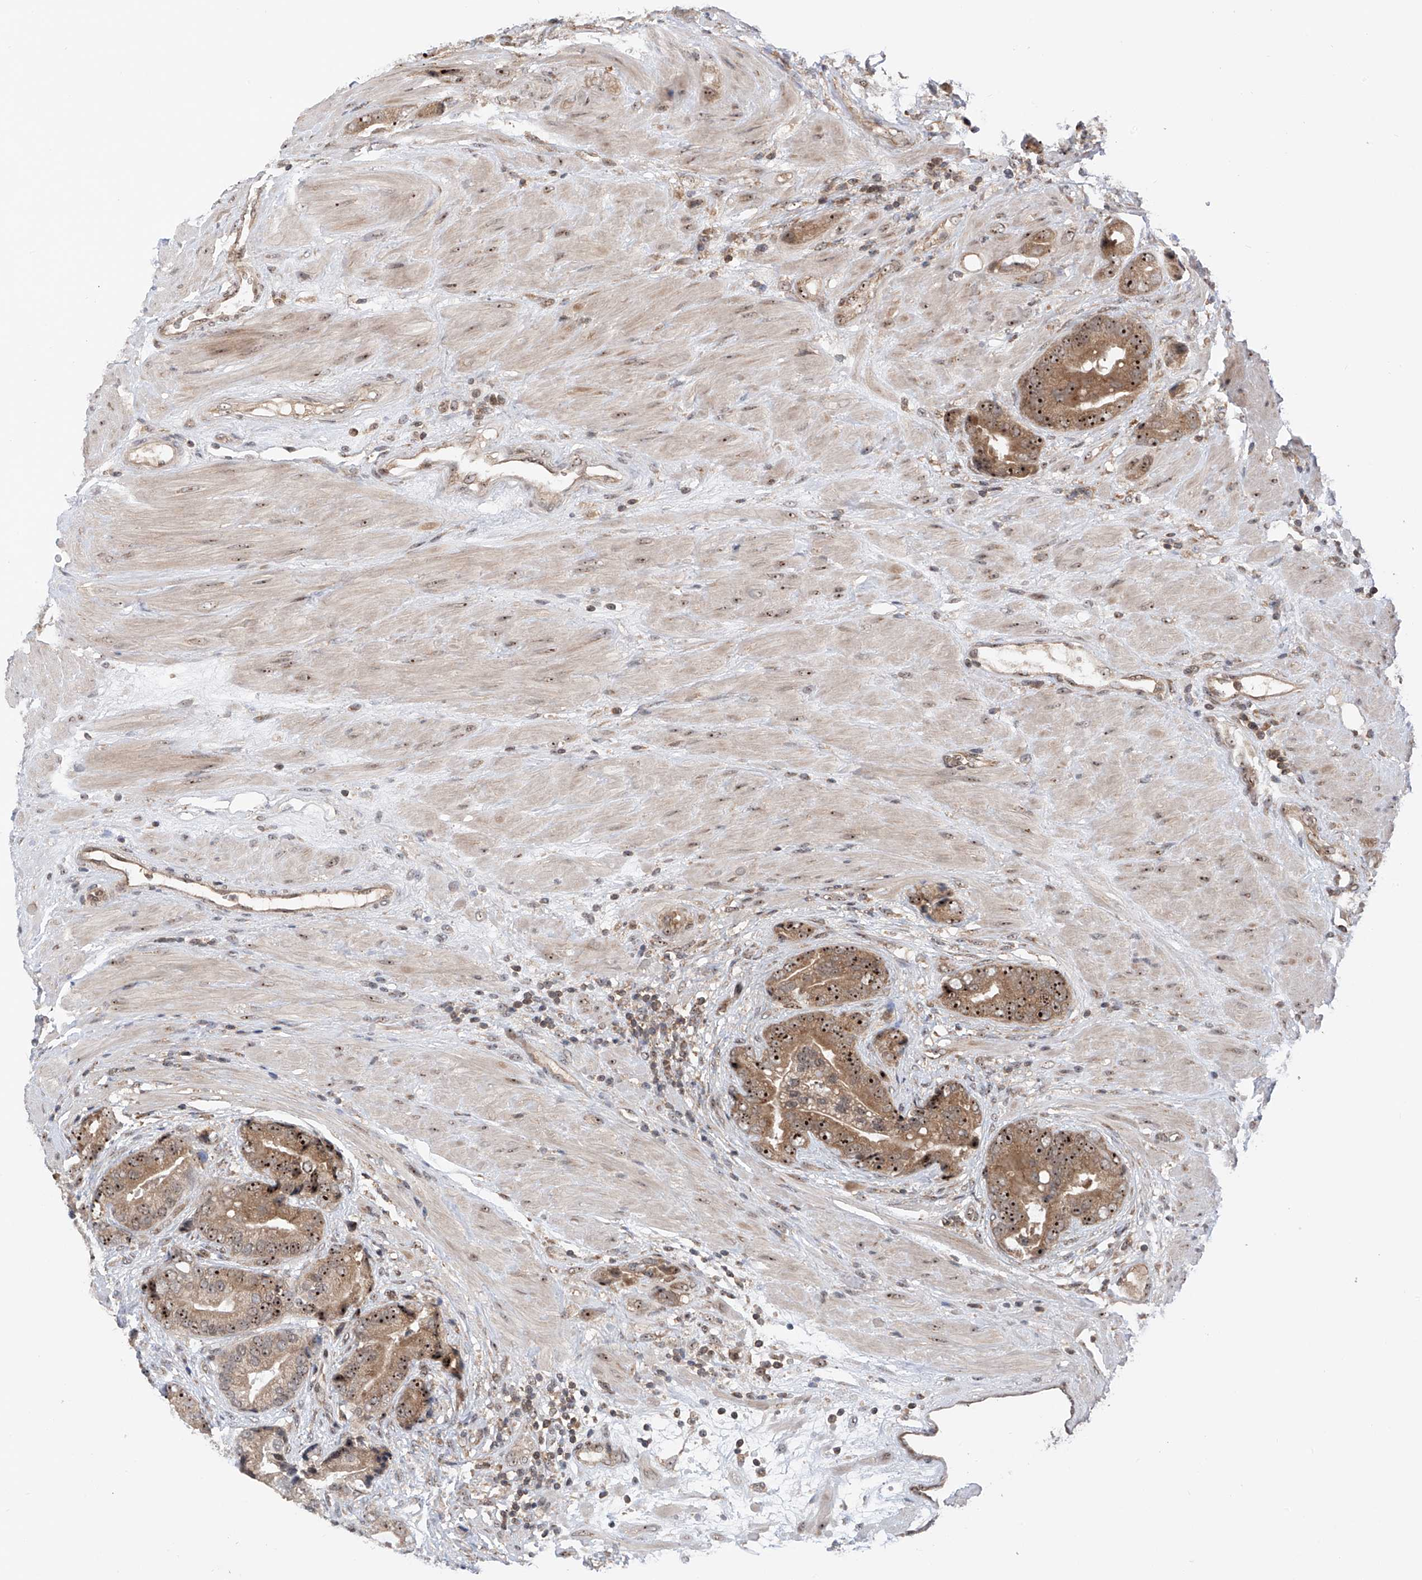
{"staining": {"intensity": "strong", "quantity": ">75%", "location": "cytoplasmic/membranous,nuclear"}, "tissue": "prostate cancer", "cell_type": "Tumor cells", "image_type": "cancer", "snomed": [{"axis": "morphology", "description": "Adenocarcinoma, High grade"}, {"axis": "topography", "description": "Prostate"}], "caption": "The photomicrograph shows staining of prostate cancer (adenocarcinoma (high-grade)), revealing strong cytoplasmic/membranous and nuclear protein expression (brown color) within tumor cells.", "gene": "C1orf131", "patient": {"sex": "male", "age": 70}}